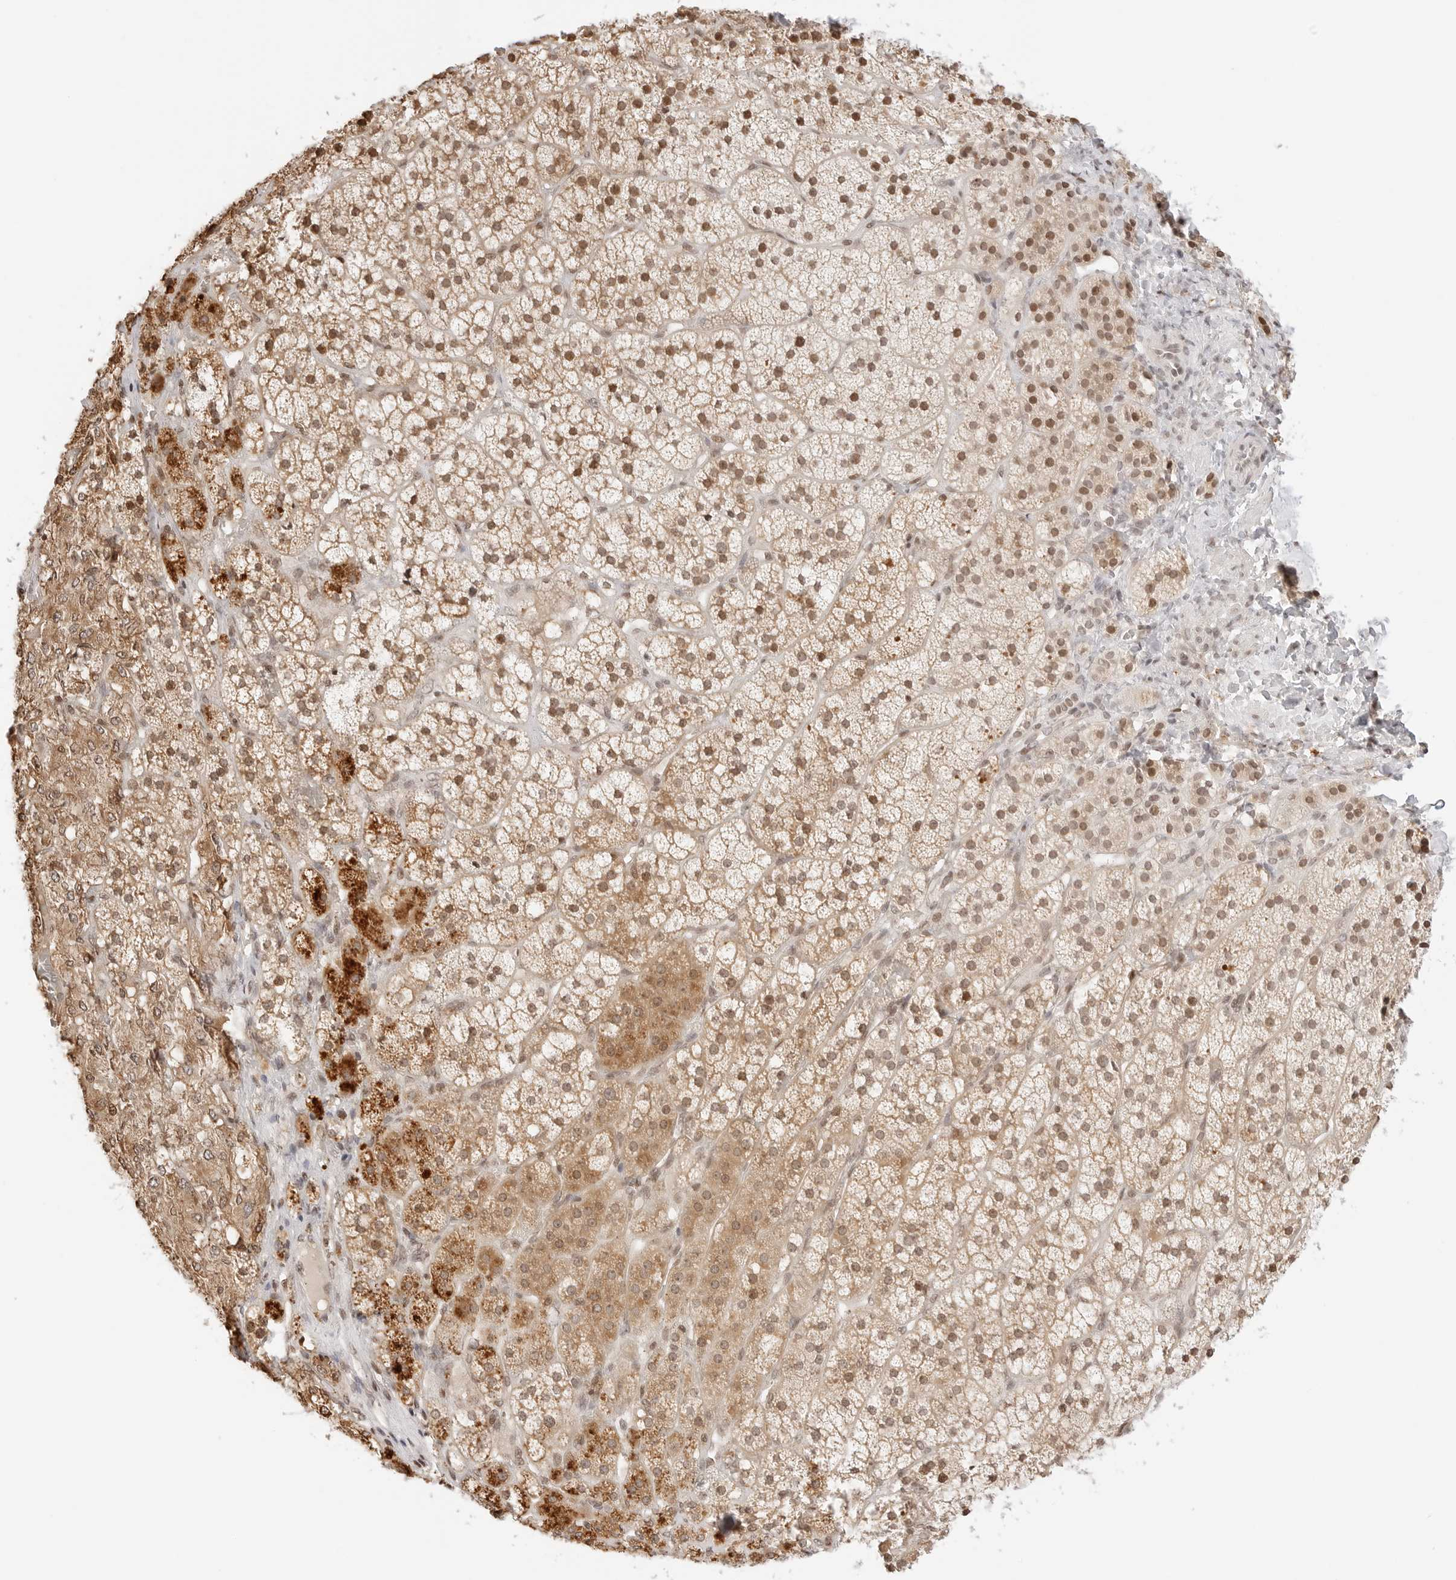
{"staining": {"intensity": "moderate", "quantity": ">75%", "location": "cytoplasmic/membranous,nuclear"}, "tissue": "adrenal gland", "cell_type": "Glandular cells", "image_type": "normal", "snomed": [{"axis": "morphology", "description": "Normal tissue, NOS"}, {"axis": "topography", "description": "Adrenal gland"}], "caption": "The photomicrograph exhibits immunohistochemical staining of benign adrenal gland. There is moderate cytoplasmic/membranous,nuclear staining is appreciated in approximately >75% of glandular cells.", "gene": "RPS6KL1", "patient": {"sex": "female", "age": 44}}